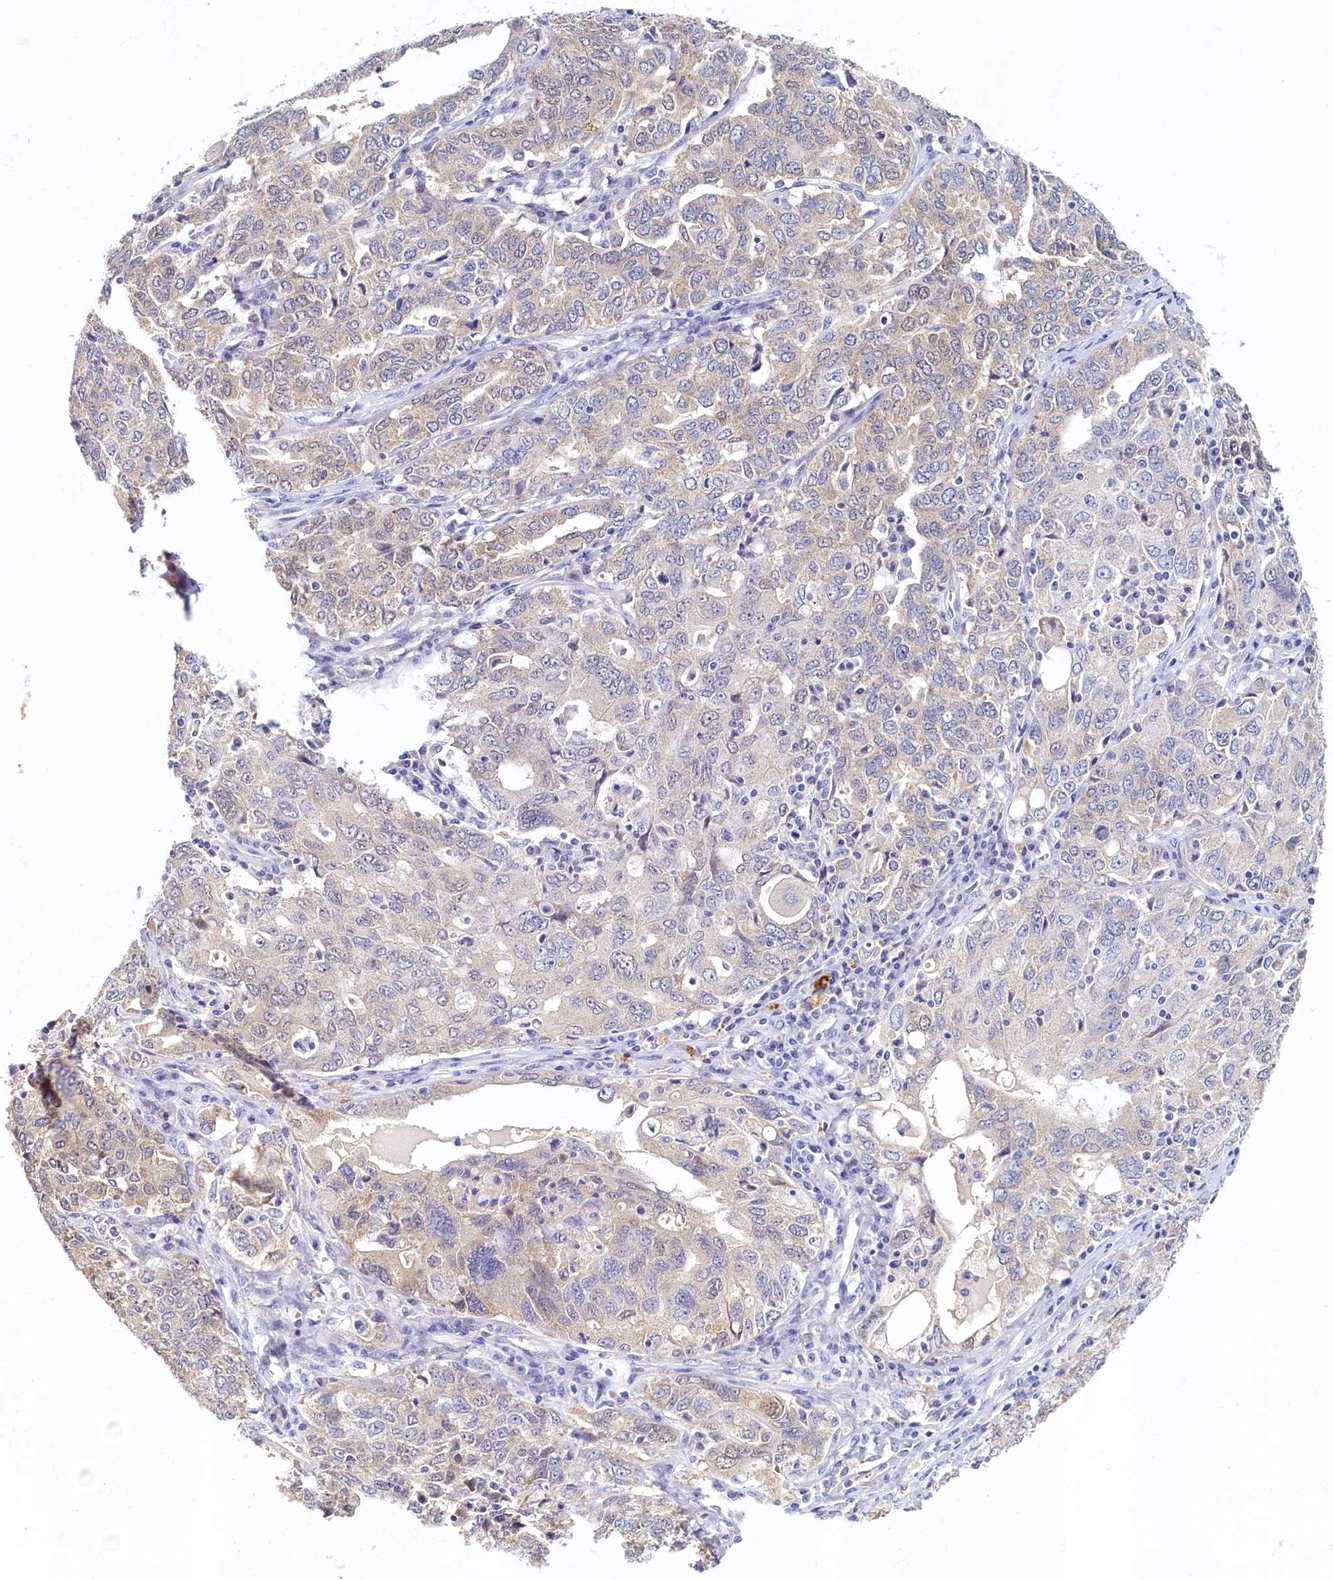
{"staining": {"intensity": "weak", "quantity": "25%-75%", "location": "cytoplasmic/membranous"}, "tissue": "ovarian cancer", "cell_type": "Tumor cells", "image_type": "cancer", "snomed": [{"axis": "morphology", "description": "Carcinoma, endometroid"}, {"axis": "topography", "description": "Ovary"}], "caption": "The immunohistochemical stain shows weak cytoplasmic/membranous expression in tumor cells of ovarian cancer tissue.", "gene": "DTD1", "patient": {"sex": "female", "age": 62}}